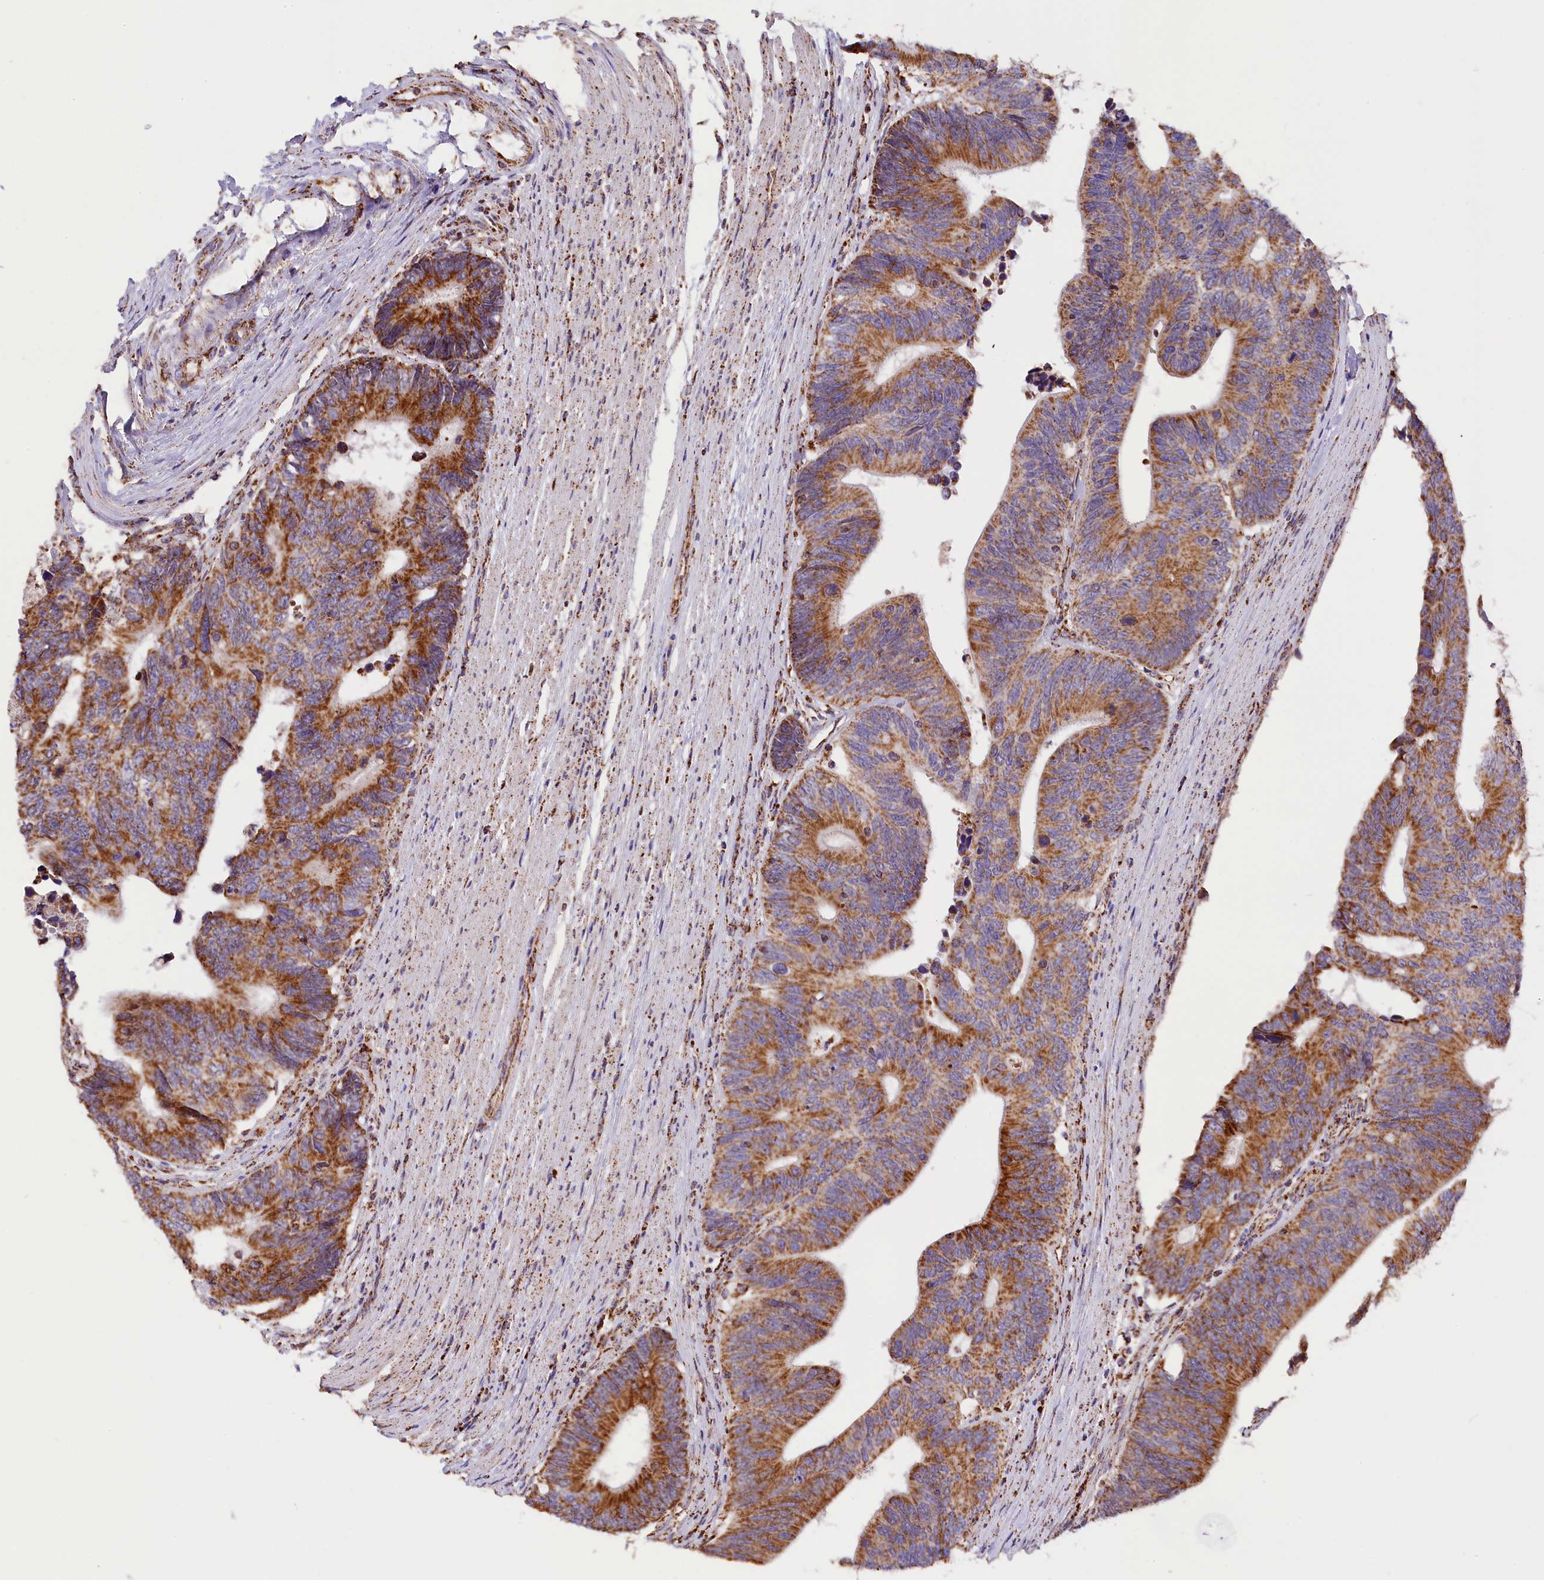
{"staining": {"intensity": "strong", "quantity": ">75%", "location": "cytoplasmic/membranous"}, "tissue": "colorectal cancer", "cell_type": "Tumor cells", "image_type": "cancer", "snomed": [{"axis": "morphology", "description": "Adenocarcinoma, NOS"}, {"axis": "topography", "description": "Colon"}], "caption": "Brown immunohistochemical staining in human colorectal adenocarcinoma shows strong cytoplasmic/membranous staining in about >75% of tumor cells. (brown staining indicates protein expression, while blue staining denotes nuclei).", "gene": "NDUFA8", "patient": {"sex": "male", "age": 87}}